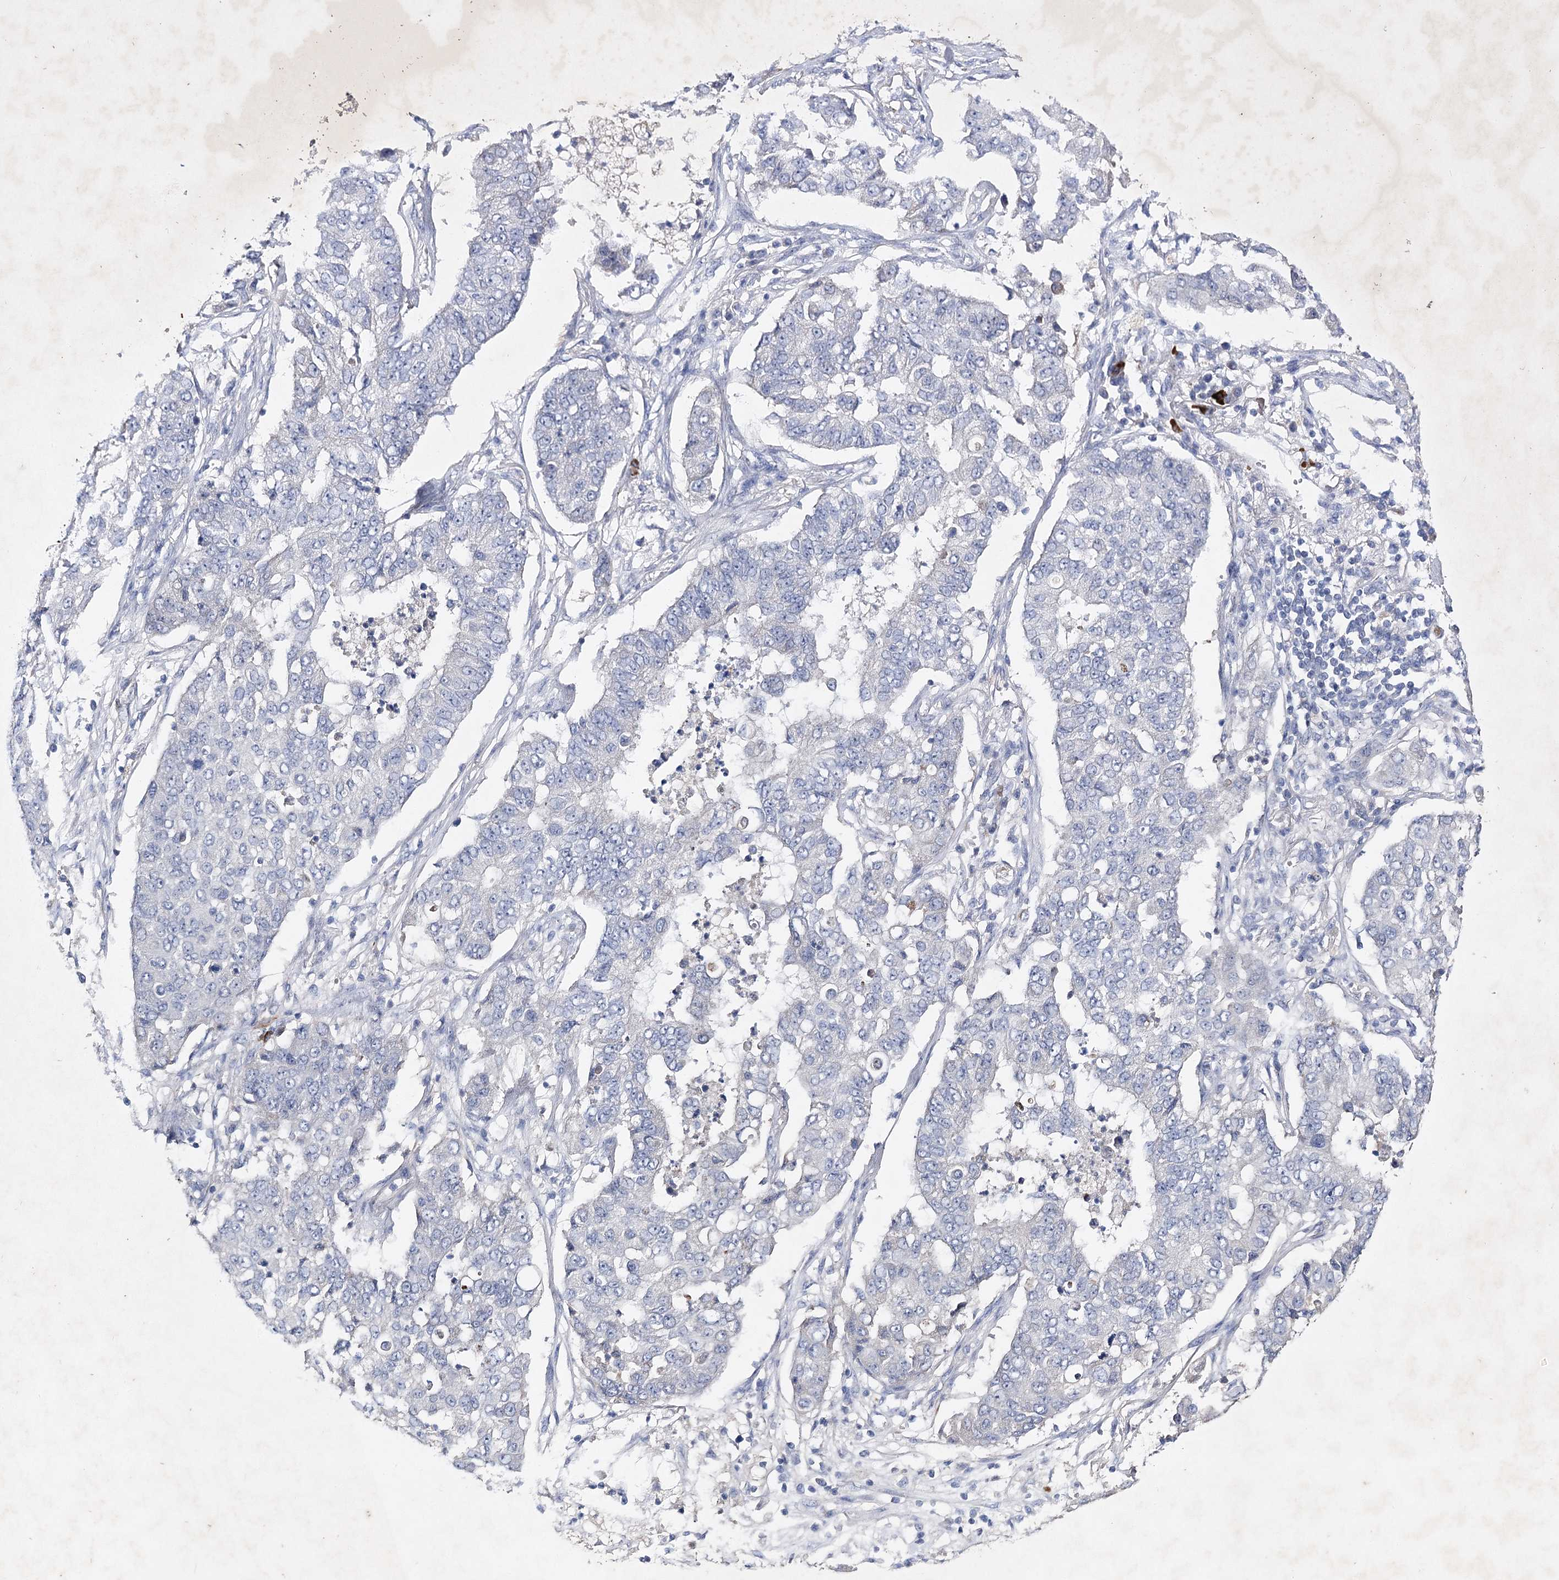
{"staining": {"intensity": "negative", "quantity": "none", "location": "none"}, "tissue": "lung cancer", "cell_type": "Tumor cells", "image_type": "cancer", "snomed": [{"axis": "morphology", "description": "Squamous cell carcinoma, NOS"}, {"axis": "topography", "description": "Lung"}], "caption": "Immunohistochemistry image of neoplastic tissue: human lung cancer (squamous cell carcinoma) stained with DAB (3,3'-diaminobenzidine) shows no significant protein positivity in tumor cells.", "gene": "COX15", "patient": {"sex": "male", "age": 74}}